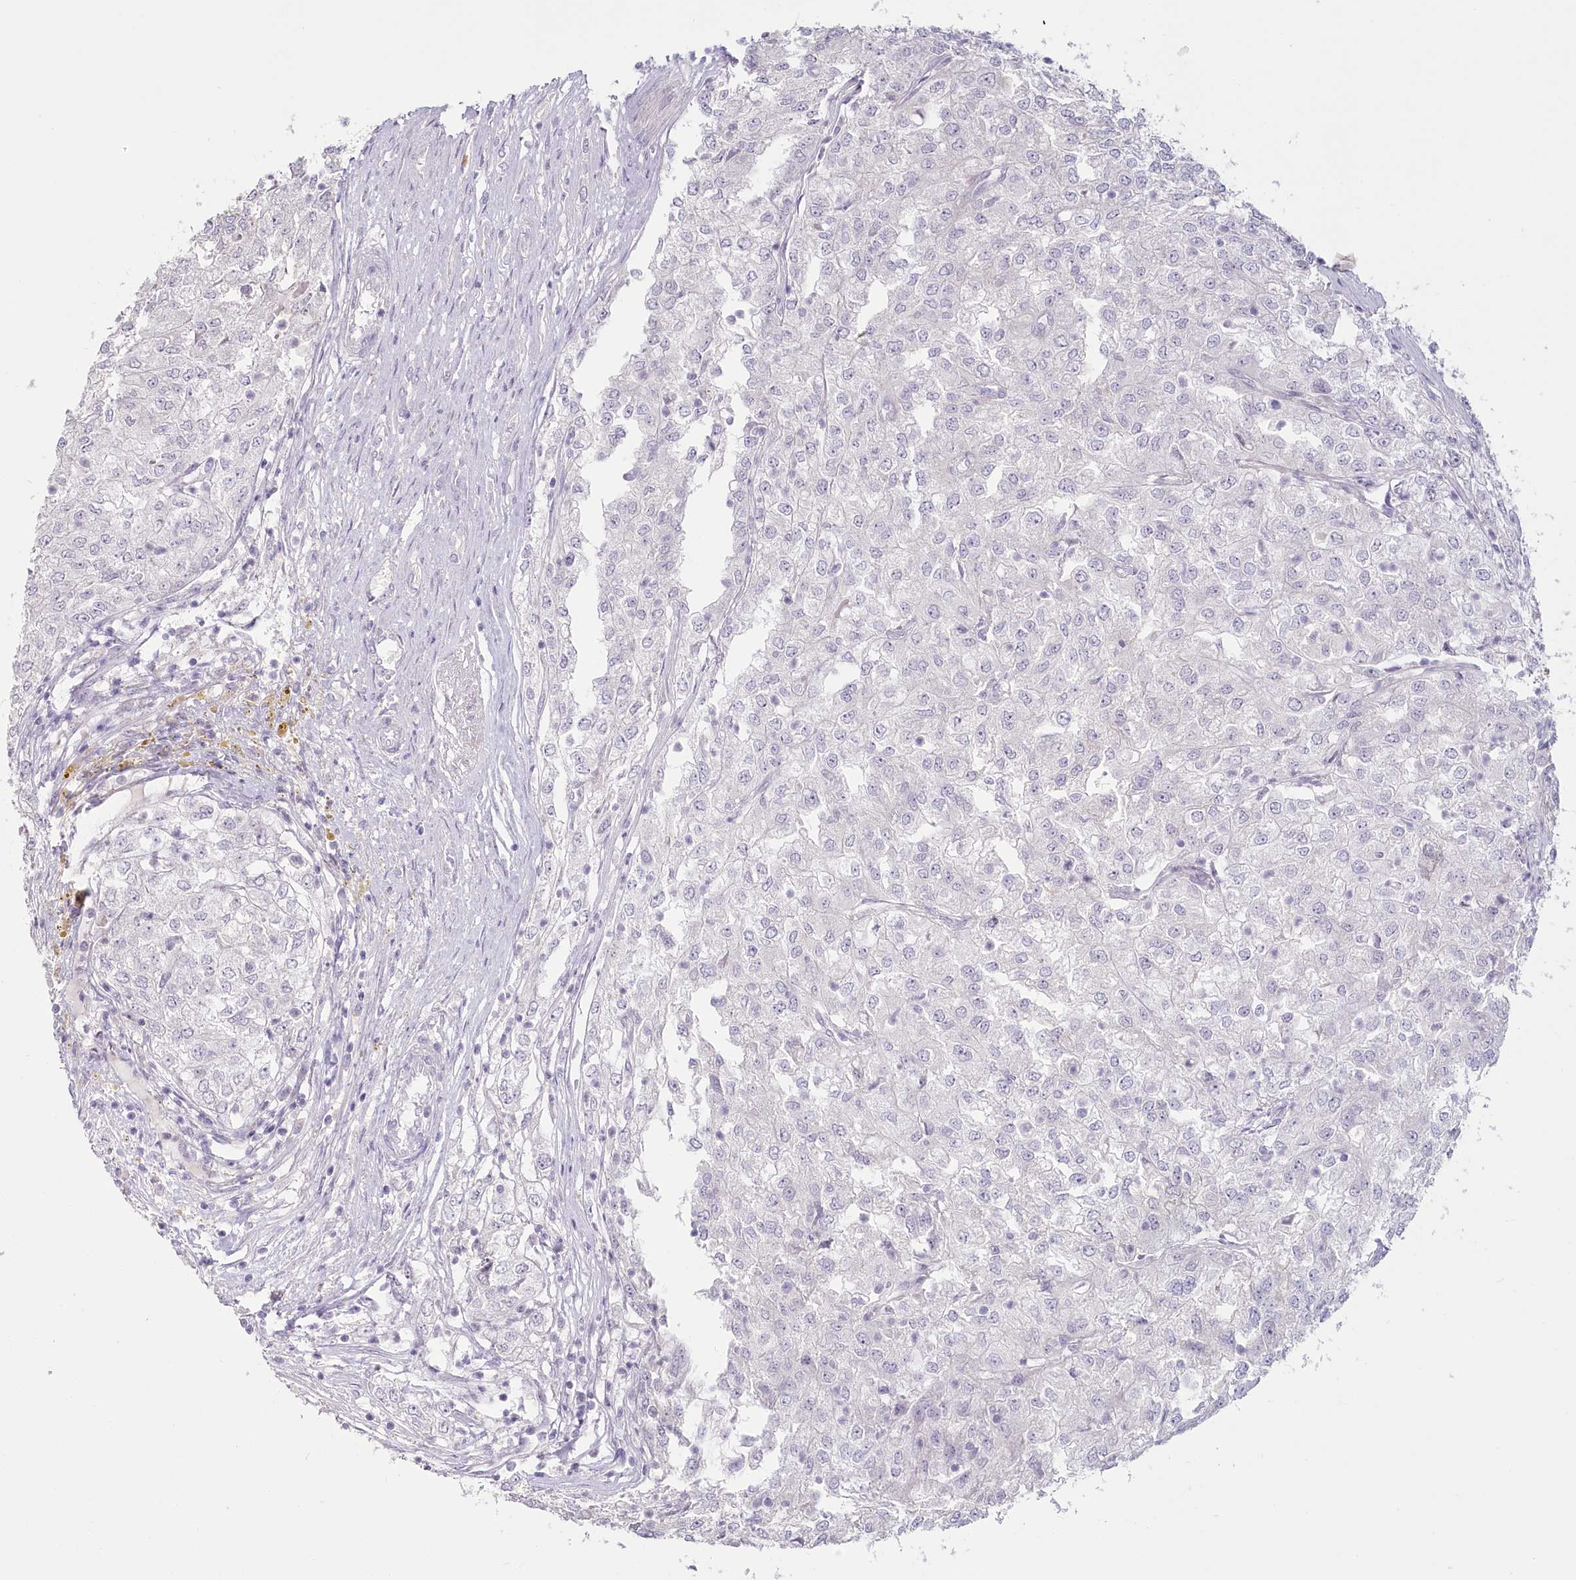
{"staining": {"intensity": "negative", "quantity": "none", "location": "none"}, "tissue": "renal cancer", "cell_type": "Tumor cells", "image_type": "cancer", "snomed": [{"axis": "morphology", "description": "Adenocarcinoma, NOS"}, {"axis": "topography", "description": "Kidney"}], "caption": "This is a micrograph of IHC staining of renal cancer, which shows no staining in tumor cells.", "gene": "USP11", "patient": {"sex": "female", "age": 54}}